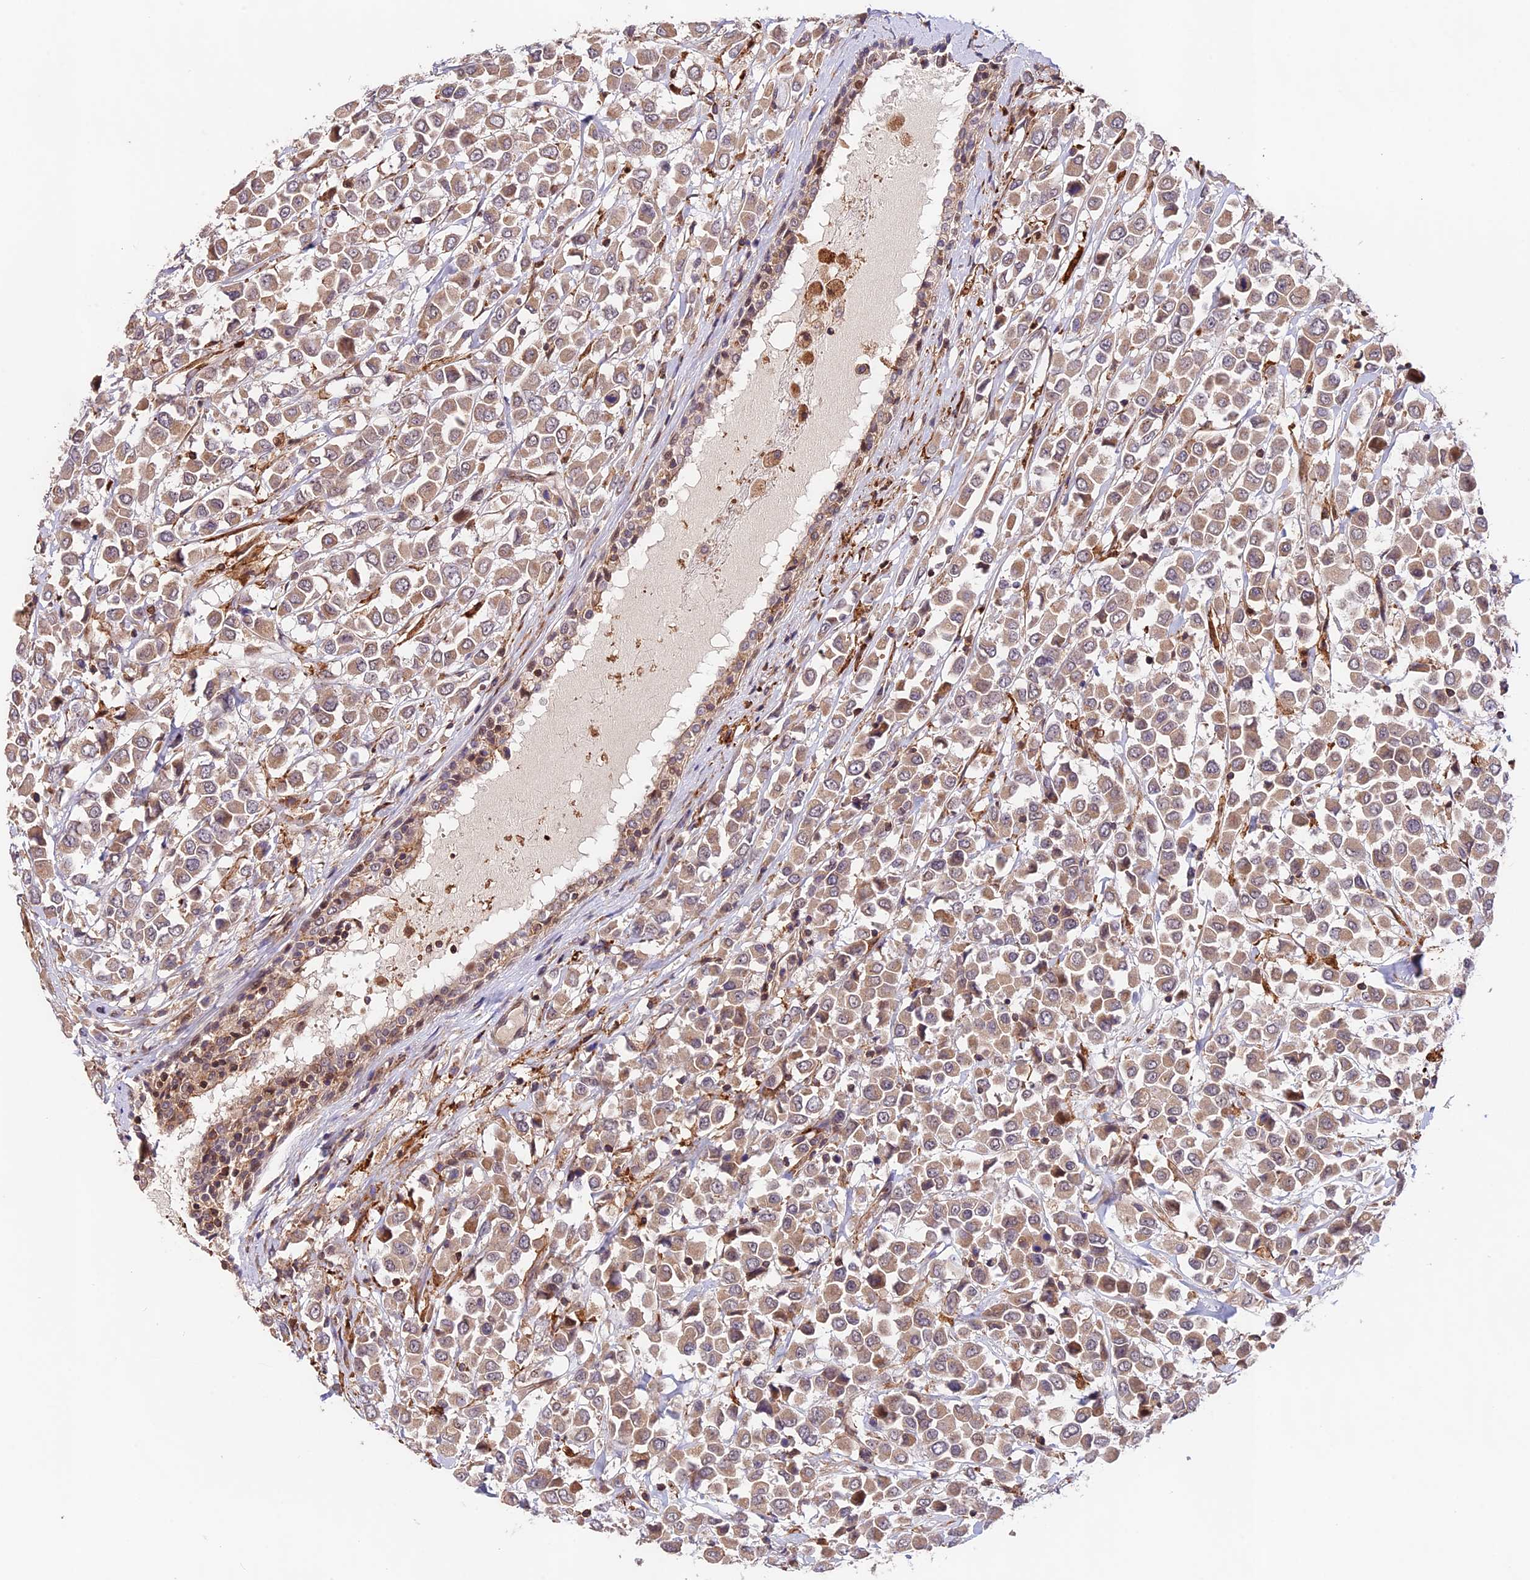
{"staining": {"intensity": "weak", "quantity": ">75%", "location": "cytoplasmic/membranous"}, "tissue": "breast cancer", "cell_type": "Tumor cells", "image_type": "cancer", "snomed": [{"axis": "morphology", "description": "Duct carcinoma"}, {"axis": "topography", "description": "Breast"}], "caption": "Immunohistochemistry (DAB (3,3'-diaminobenzidine)) staining of breast cancer demonstrates weak cytoplasmic/membranous protein expression in about >75% of tumor cells.", "gene": "CACNA1H", "patient": {"sex": "female", "age": 61}}